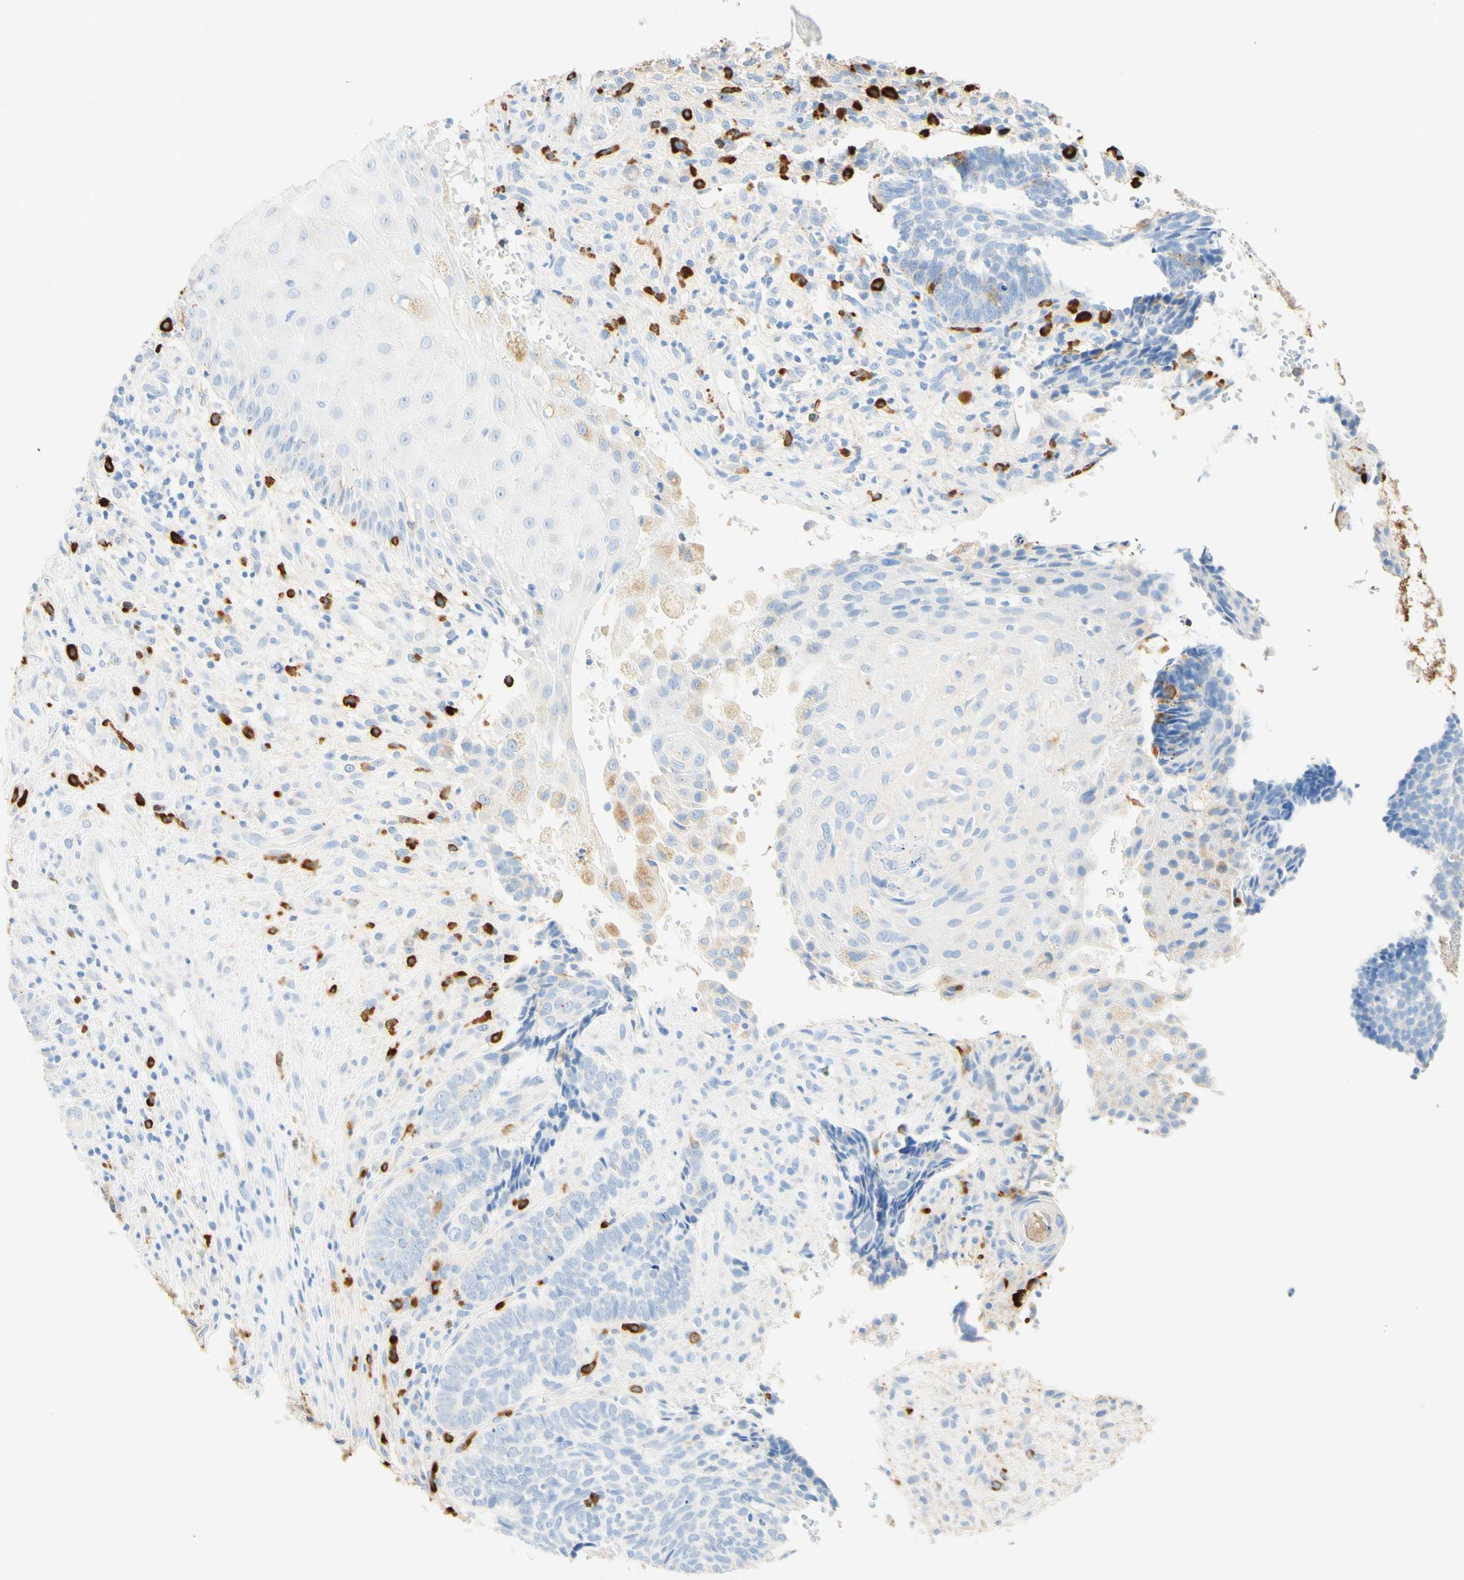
{"staining": {"intensity": "negative", "quantity": "none", "location": "none"}, "tissue": "skin cancer", "cell_type": "Tumor cells", "image_type": "cancer", "snomed": [{"axis": "morphology", "description": "Basal cell carcinoma"}, {"axis": "topography", "description": "Skin"}], "caption": "This histopathology image is of skin basal cell carcinoma stained with IHC to label a protein in brown with the nuclei are counter-stained blue. There is no staining in tumor cells.", "gene": "CD63", "patient": {"sex": "male", "age": 84}}